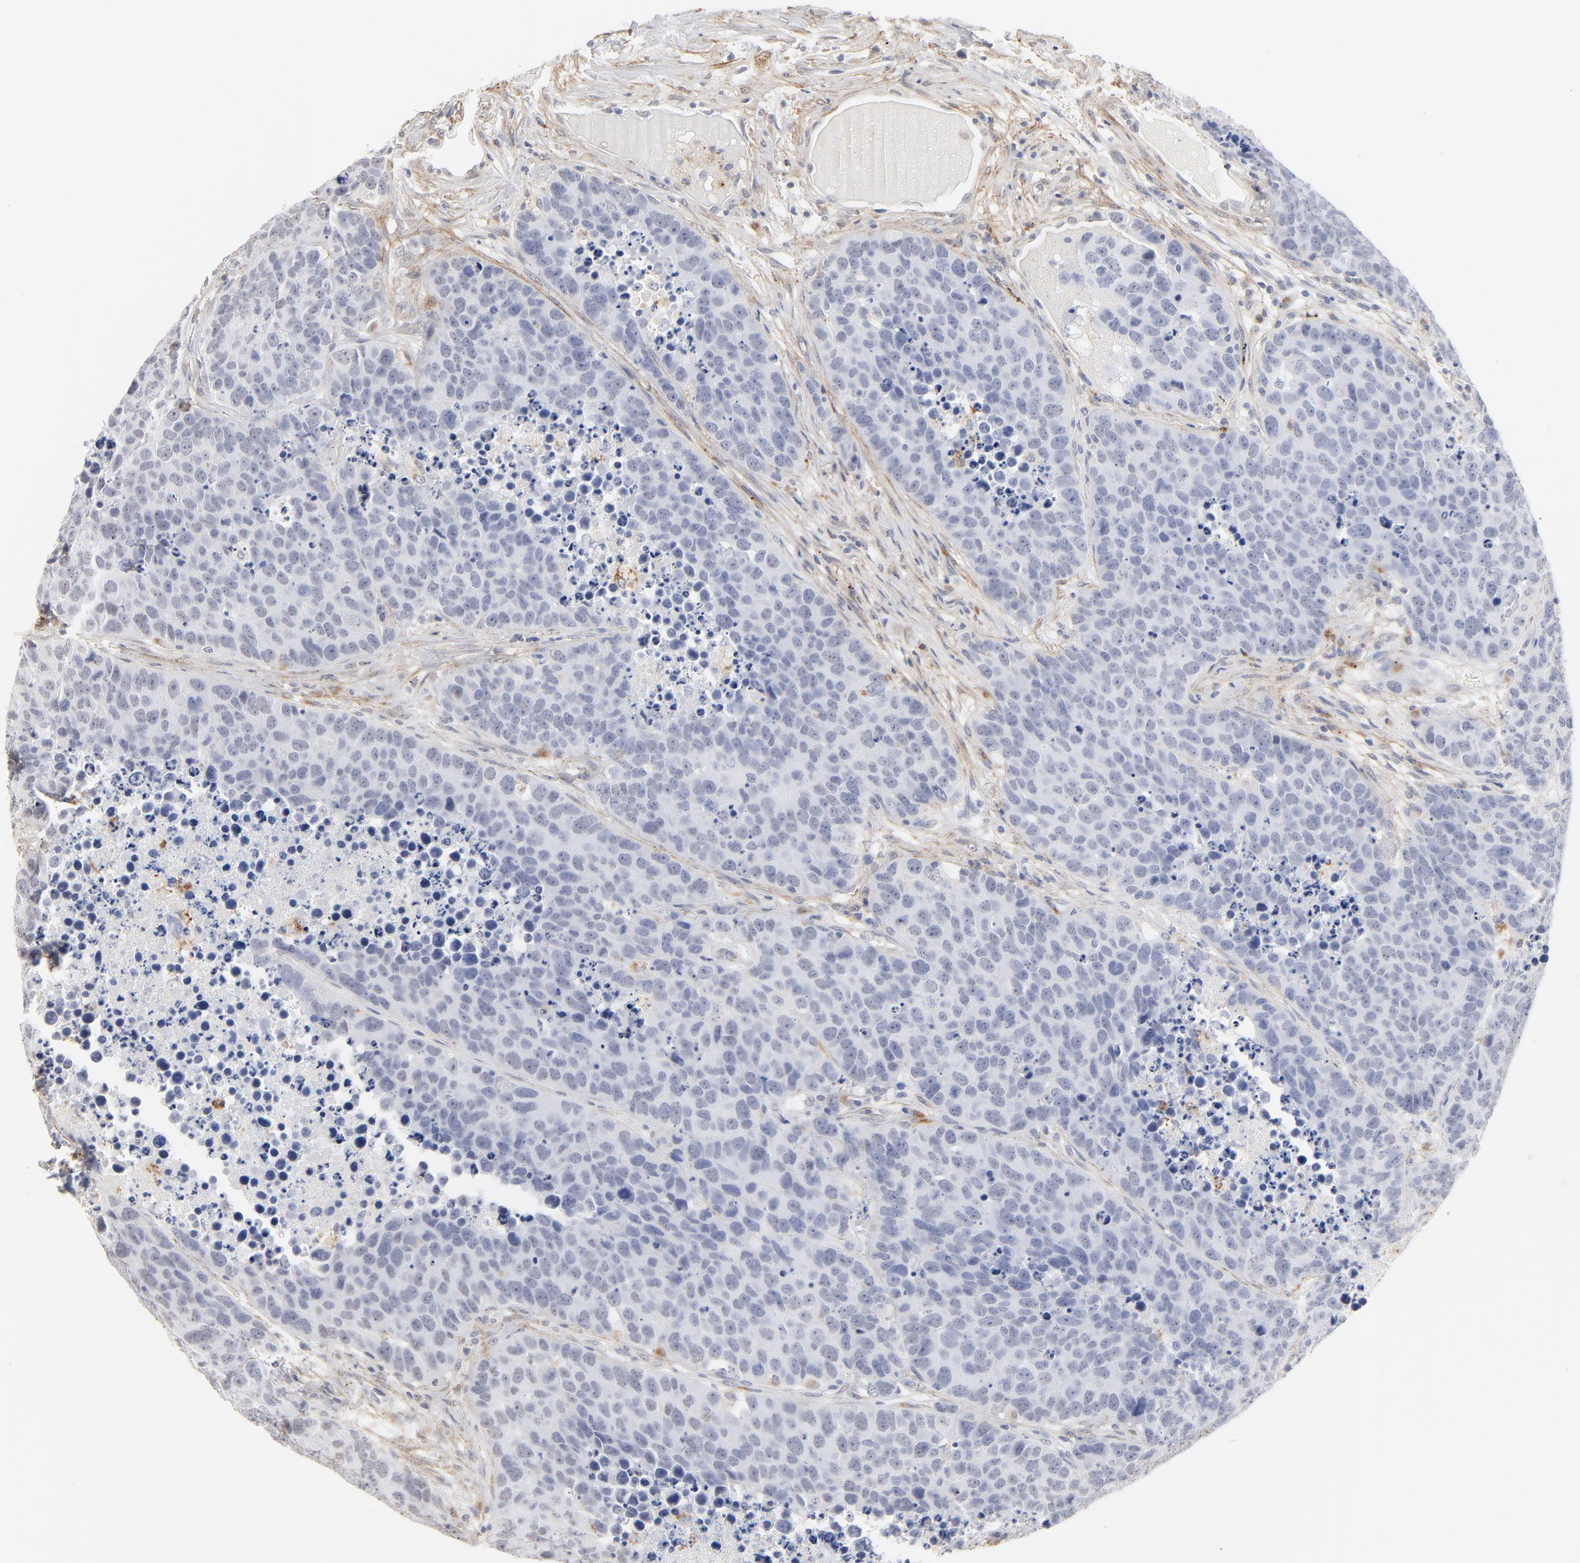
{"staining": {"intensity": "negative", "quantity": "none", "location": "none"}, "tissue": "carcinoid", "cell_type": "Tumor cells", "image_type": "cancer", "snomed": [{"axis": "morphology", "description": "Carcinoid, malignant, NOS"}, {"axis": "topography", "description": "Lung"}], "caption": "Immunohistochemistry photomicrograph of neoplastic tissue: carcinoid (malignant) stained with DAB exhibits no significant protein positivity in tumor cells.", "gene": "LTBP2", "patient": {"sex": "male", "age": 60}}